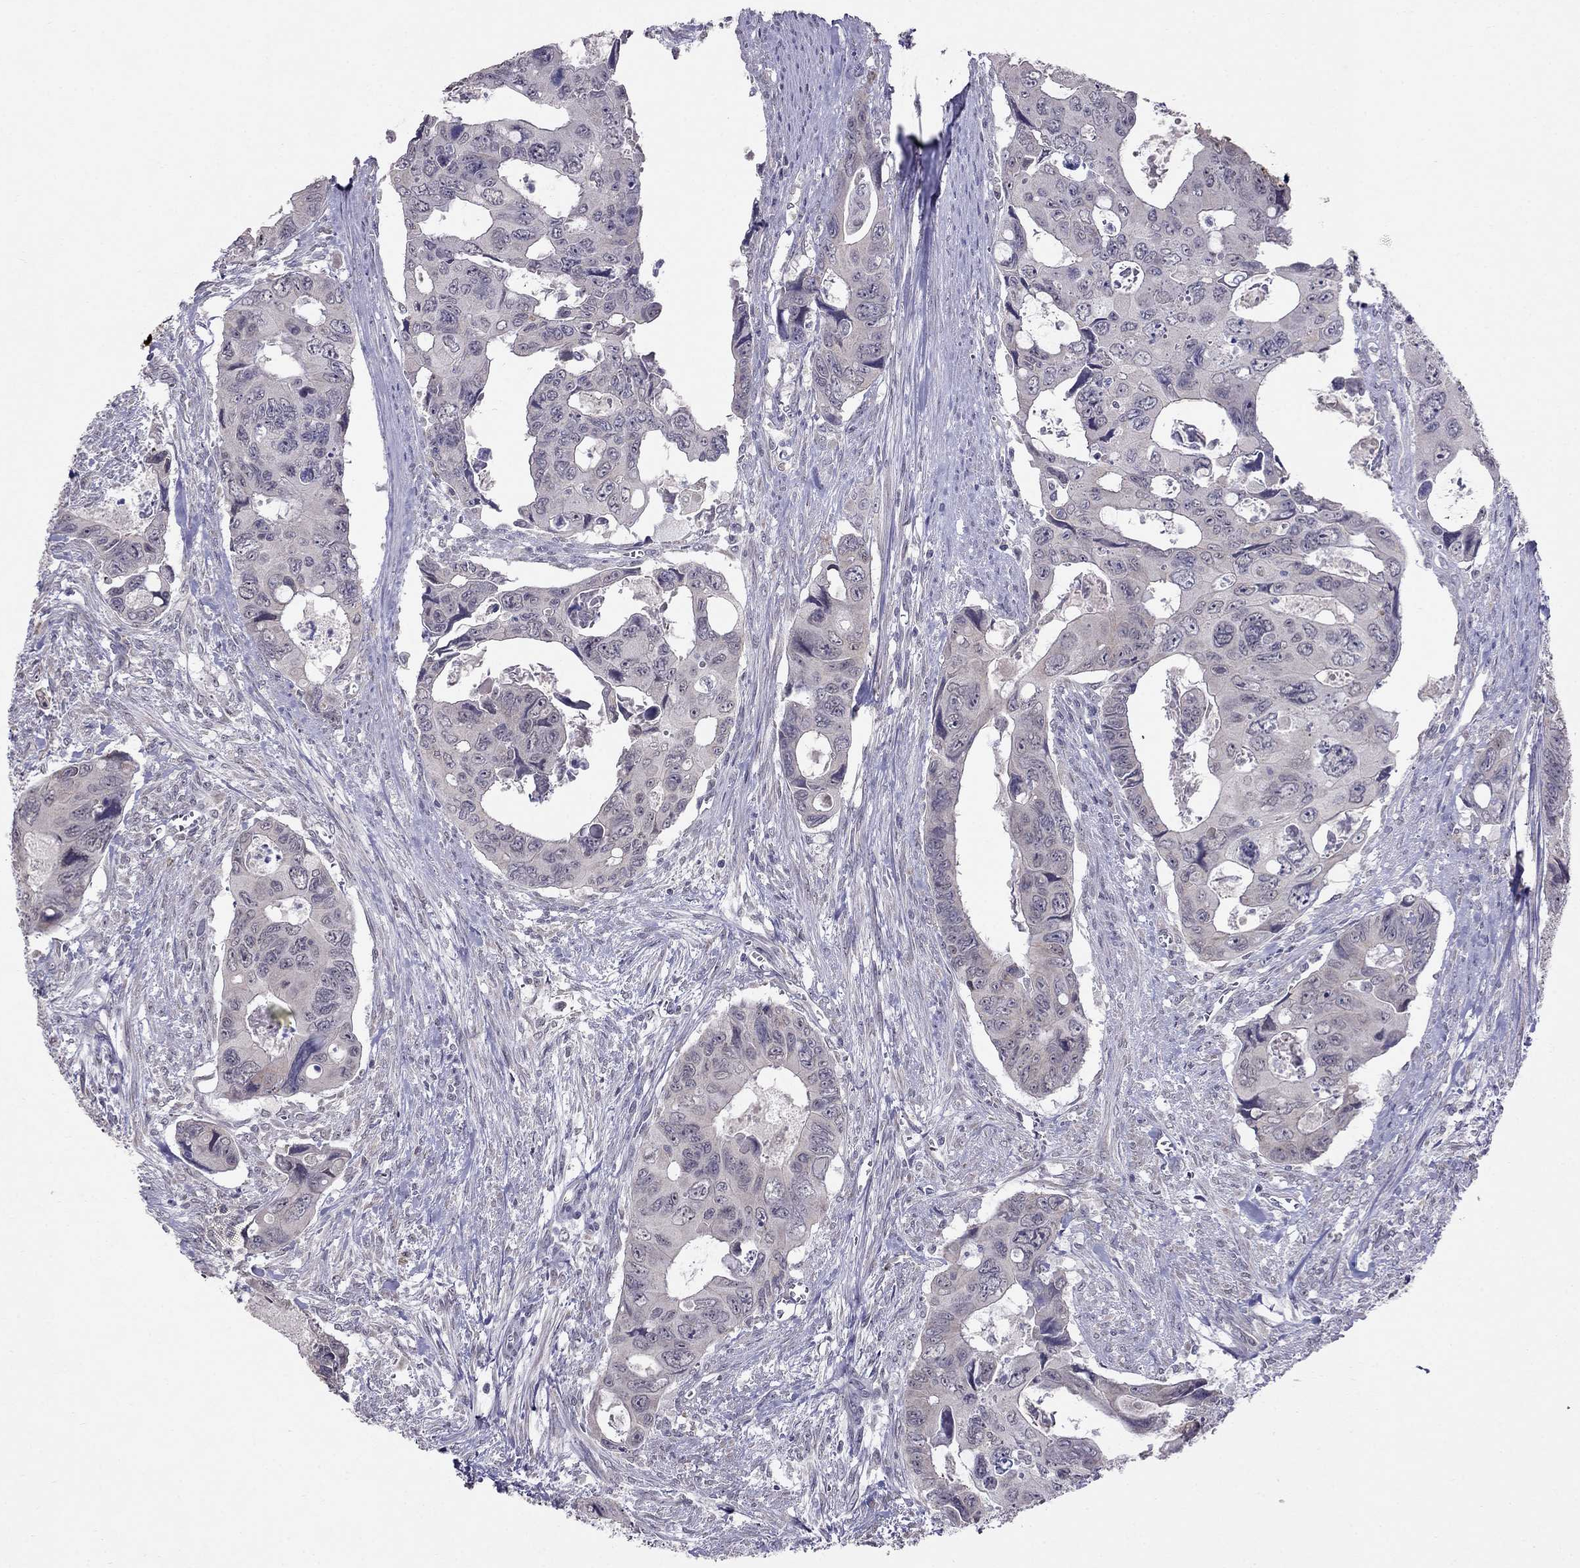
{"staining": {"intensity": "negative", "quantity": "none", "location": "none"}, "tissue": "colorectal cancer", "cell_type": "Tumor cells", "image_type": "cancer", "snomed": [{"axis": "morphology", "description": "Adenocarcinoma, NOS"}, {"axis": "topography", "description": "Rectum"}], "caption": "The micrograph demonstrates no staining of tumor cells in adenocarcinoma (colorectal).", "gene": "MYO3B", "patient": {"sex": "male", "age": 62}}